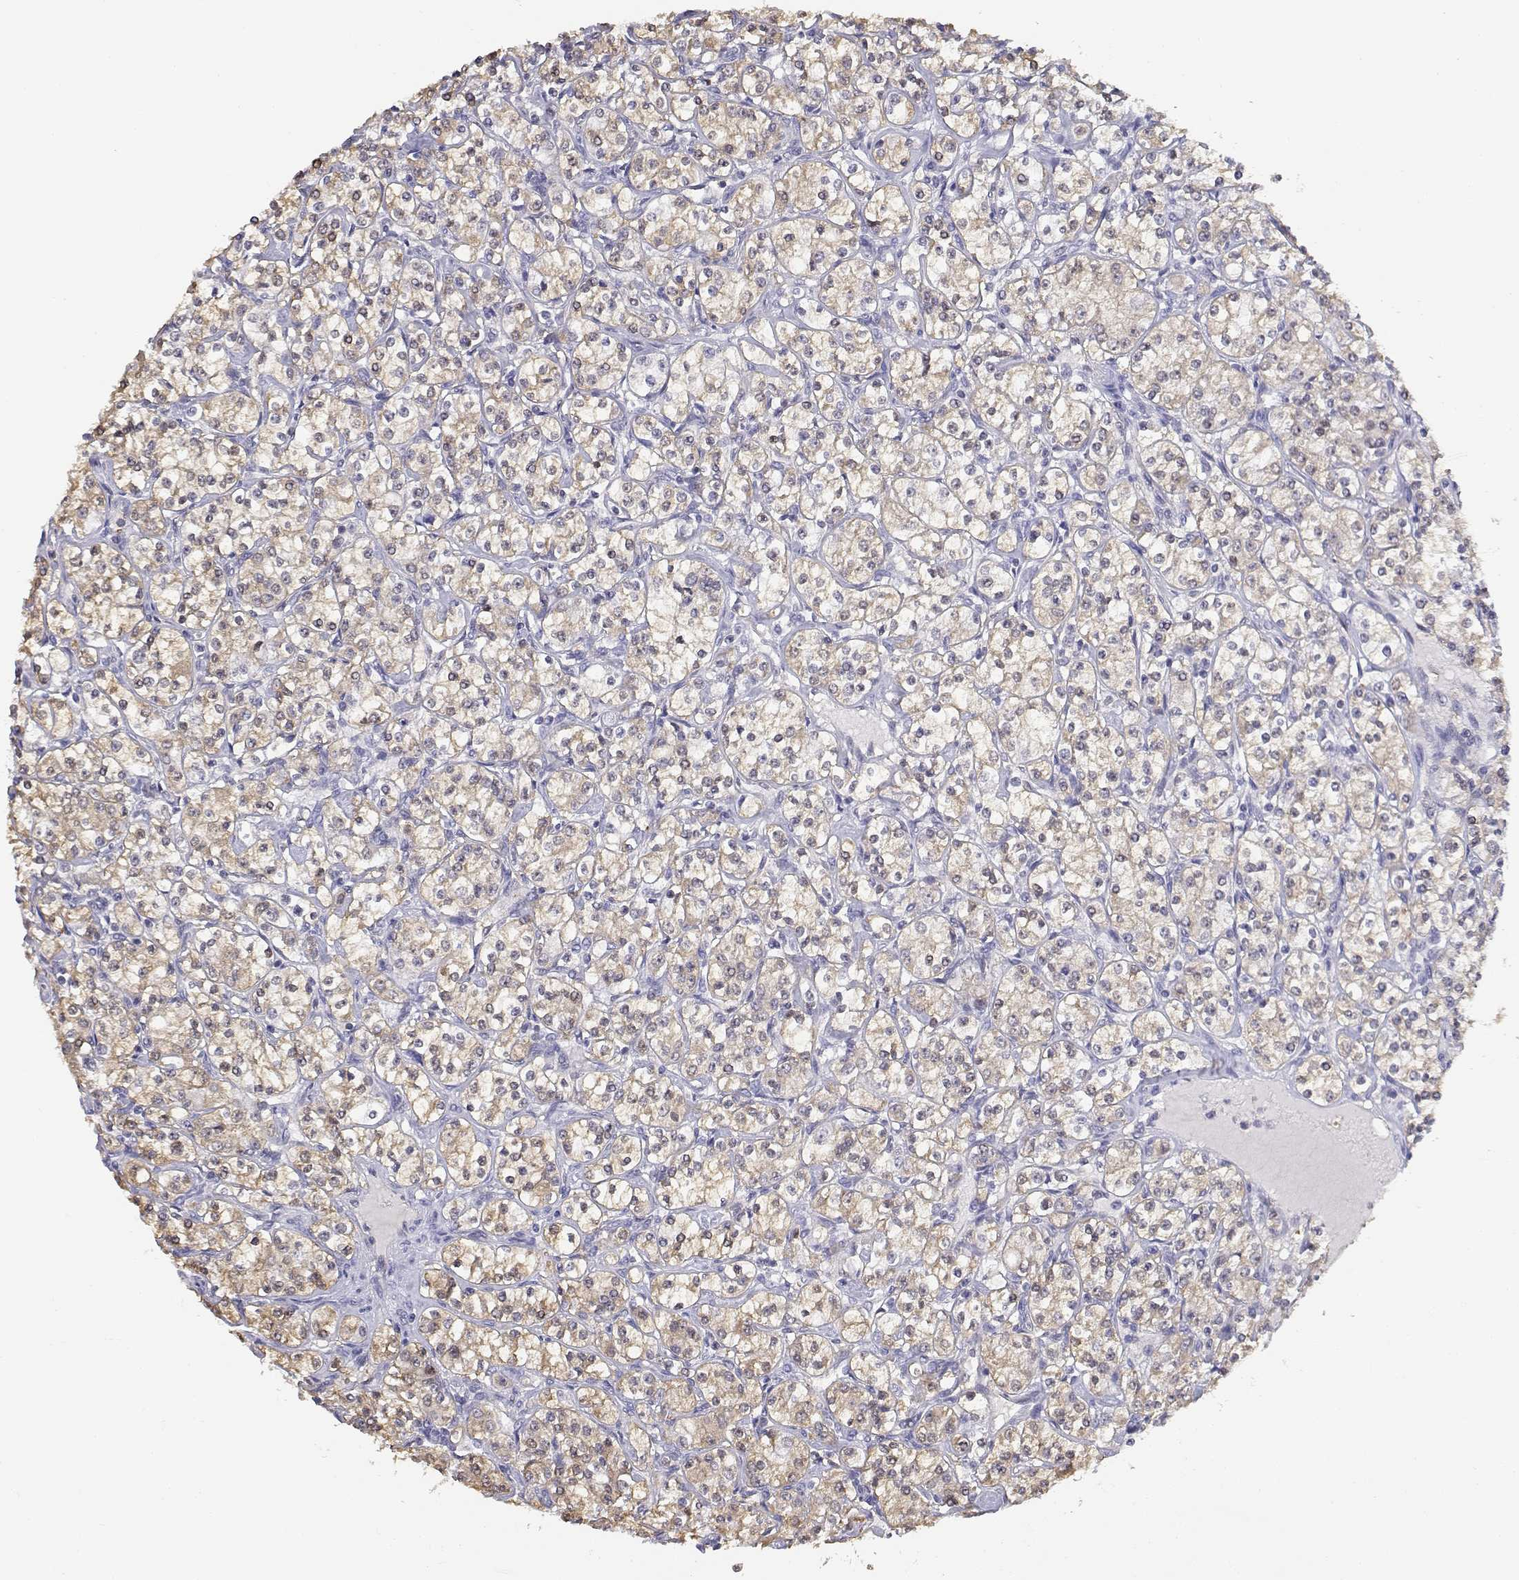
{"staining": {"intensity": "weak", "quantity": ">75%", "location": "cytoplasmic/membranous"}, "tissue": "renal cancer", "cell_type": "Tumor cells", "image_type": "cancer", "snomed": [{"axis": "morphology", "description": "Adenocarcinoma, NOS"}, {"axis": "topography", "description": "Kidney"}], "caption": "Protein expression analysis of renal cancer demonstrates weak cytoplasmic/membranous expression in approximately >75% of tumor cells. The protein is stained brown, and the nuclei are stained in blue (DAB IHC with brightfield microscopy, high magnification).", "gene": "ADA", "patient": {"sex": "male", "age": 77}}